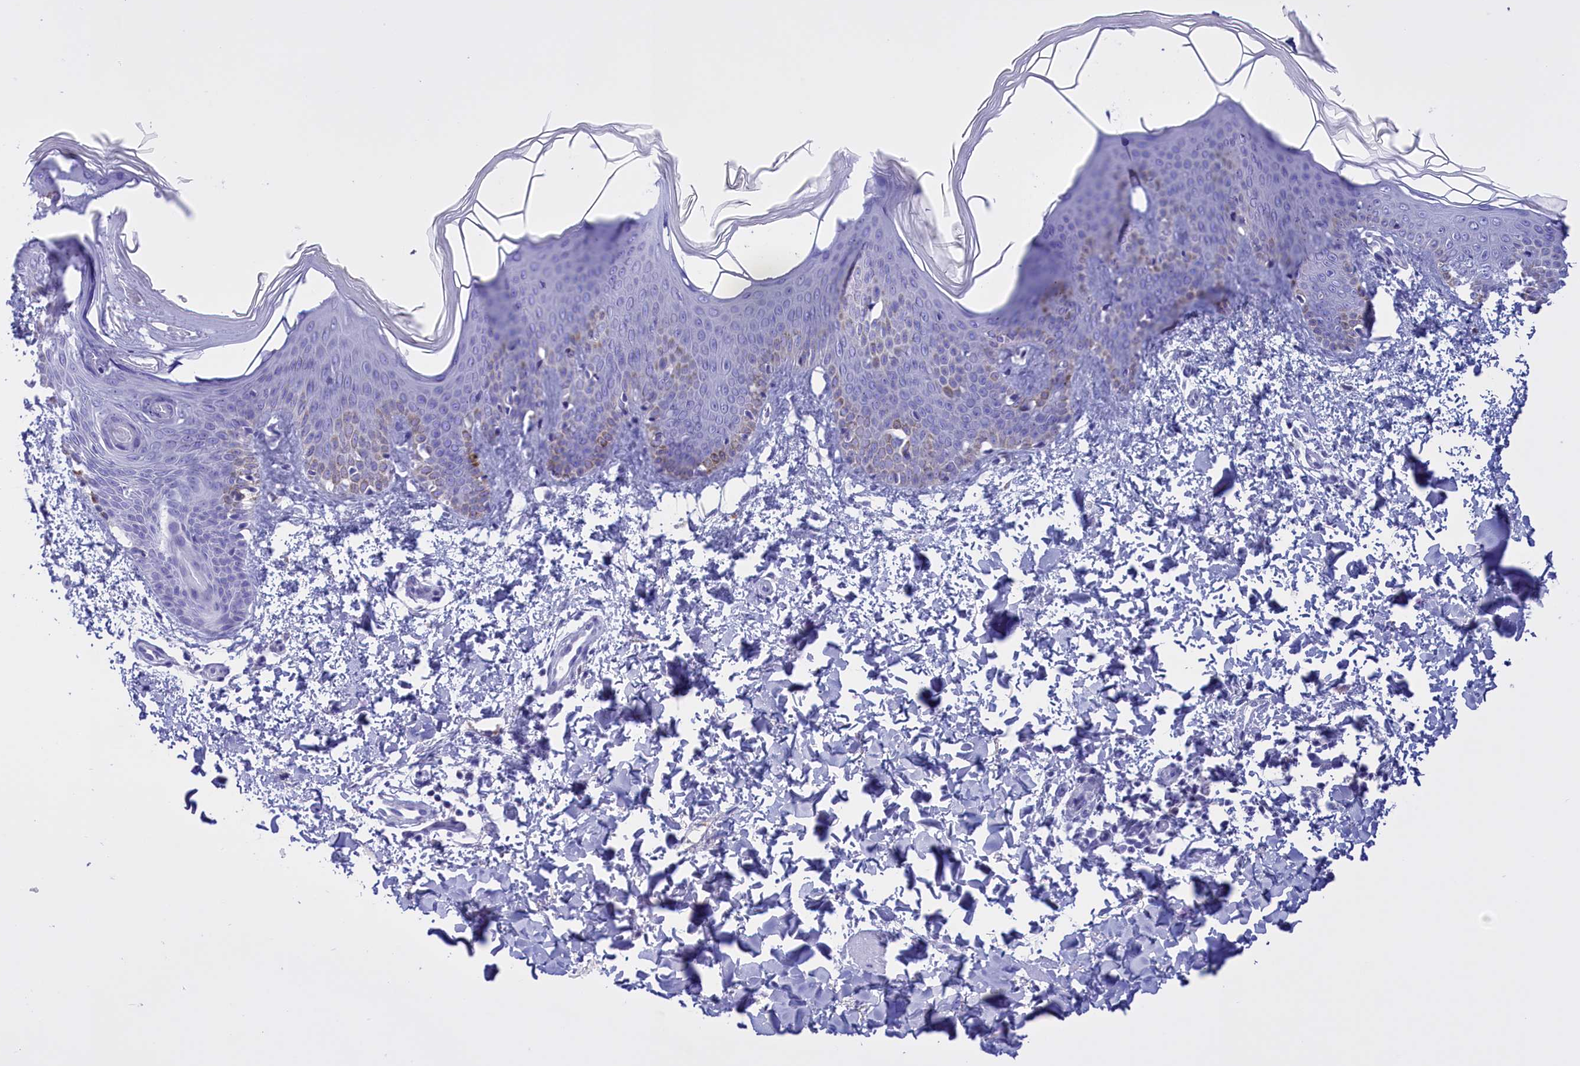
{"staining": {"intensity": "negative", "quantity": "none", "location": "none"}, "tissue": "skin", "cell_type": "Fibroblasts", "image_type": "normal", "snomed": [{"axis": "morphology", "description": "Normal tissue, NOS"}, {"axis": "topography", "description": "Skin"}], "caption": "Immunohistochemical staining of normal skin shows no significant positivity in fibroblasts. Nuclei are stained in blue.", "gene": "PROK2", "patient": {"sex": "male", "age": 36}}